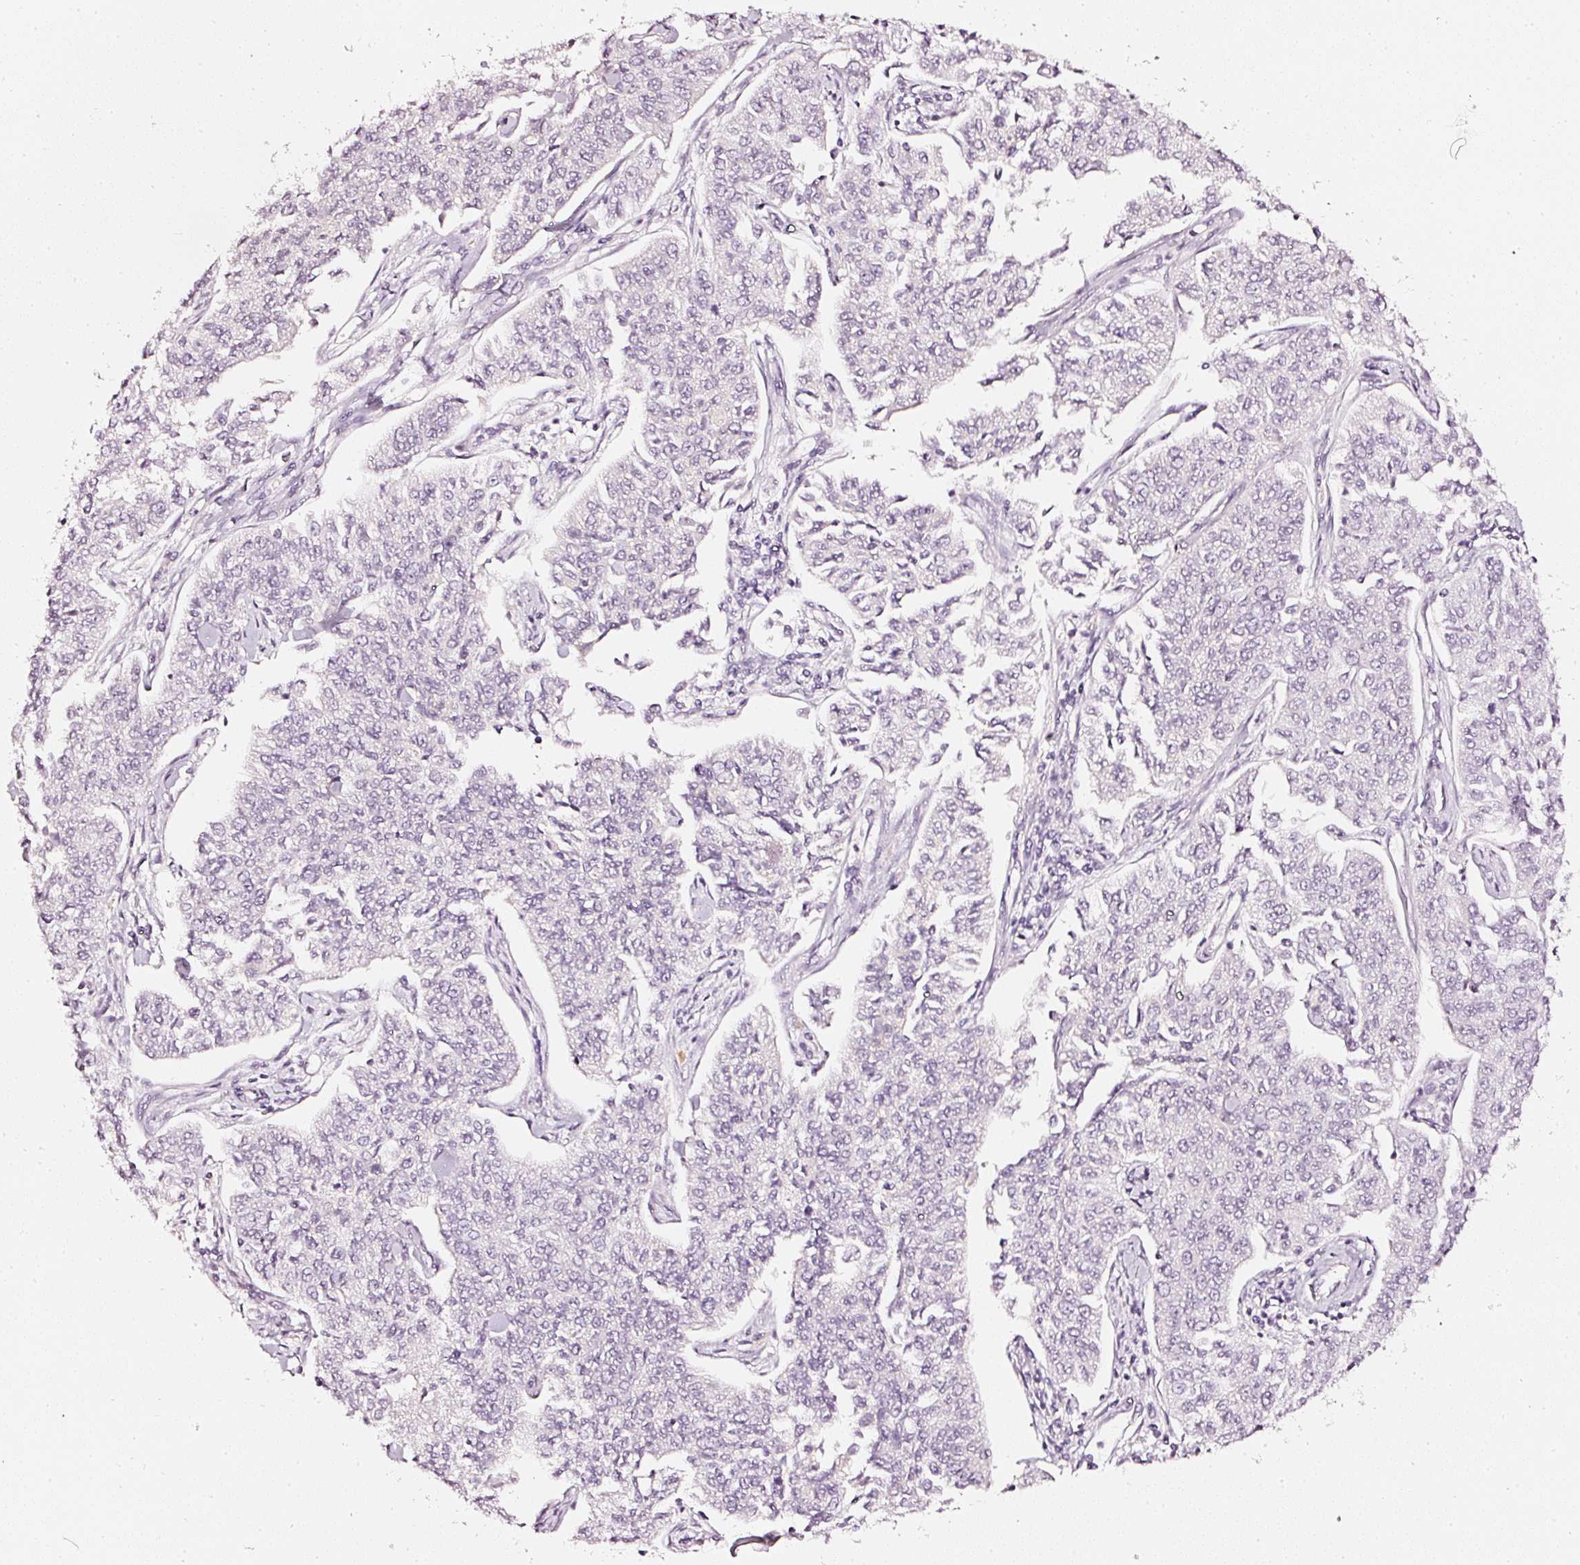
{"staining": {"intensity": "negative", "quantity": "none", "location": "none"}, "tissue": "cervical cancer", "cell_type": "Tumor cells", "image_type": "cancer", "snomed": [{"axis": "morphology", "description": "Squamous cell carcinoma, NOS"}, {"axis": "topography", "description": "Cervix"}], "caption": "Image shows no significant protein positivity in tumor cells of cervical squamous cell carcinoma.", "gene": "CNP", "patient": {"sex": "female", "age": 35}}